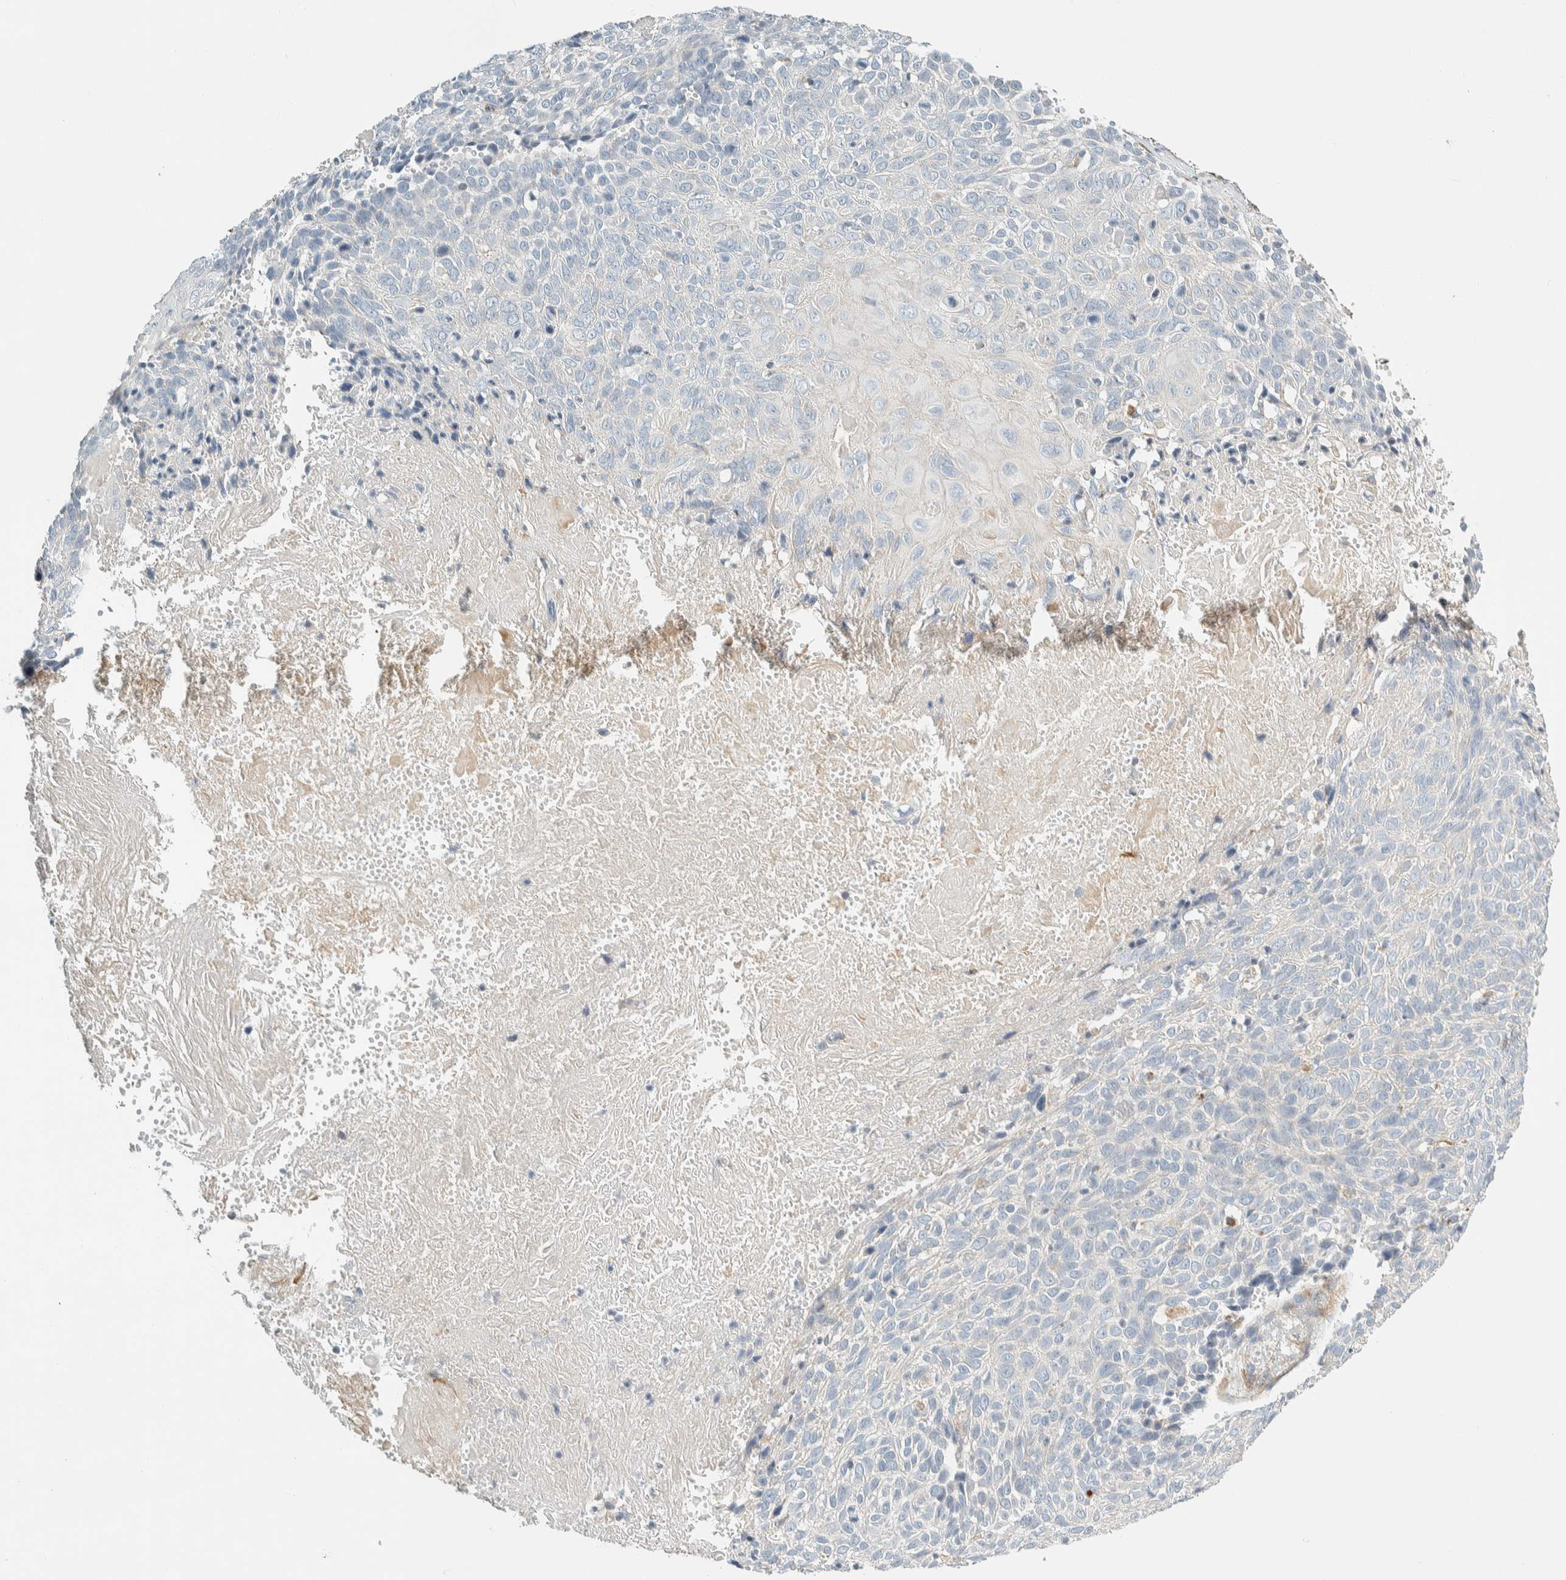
{"staining": {"intensity": "negative", "quantity": "none", "location": "none"}, "tissue": "cervical cancer", "cell_type": "Tumor cells", "image_type": "cancer", "snomed": [{"axis": "morphology", "description": "Squamous cell carcinoma, NOS"}, {"axis": "topography", "description": "Cervix"}], "caption": "Immunohistochemistry photomicrograph of neoplastic tissue: cervical cancer (squamous cell carcinoma) stained with DAB (3,3'-diaminobenzidine) exhibits no significant protein staining in tumor cells.", "gene": "CDR2", "patient": {"sex": "female", "age": 74}}